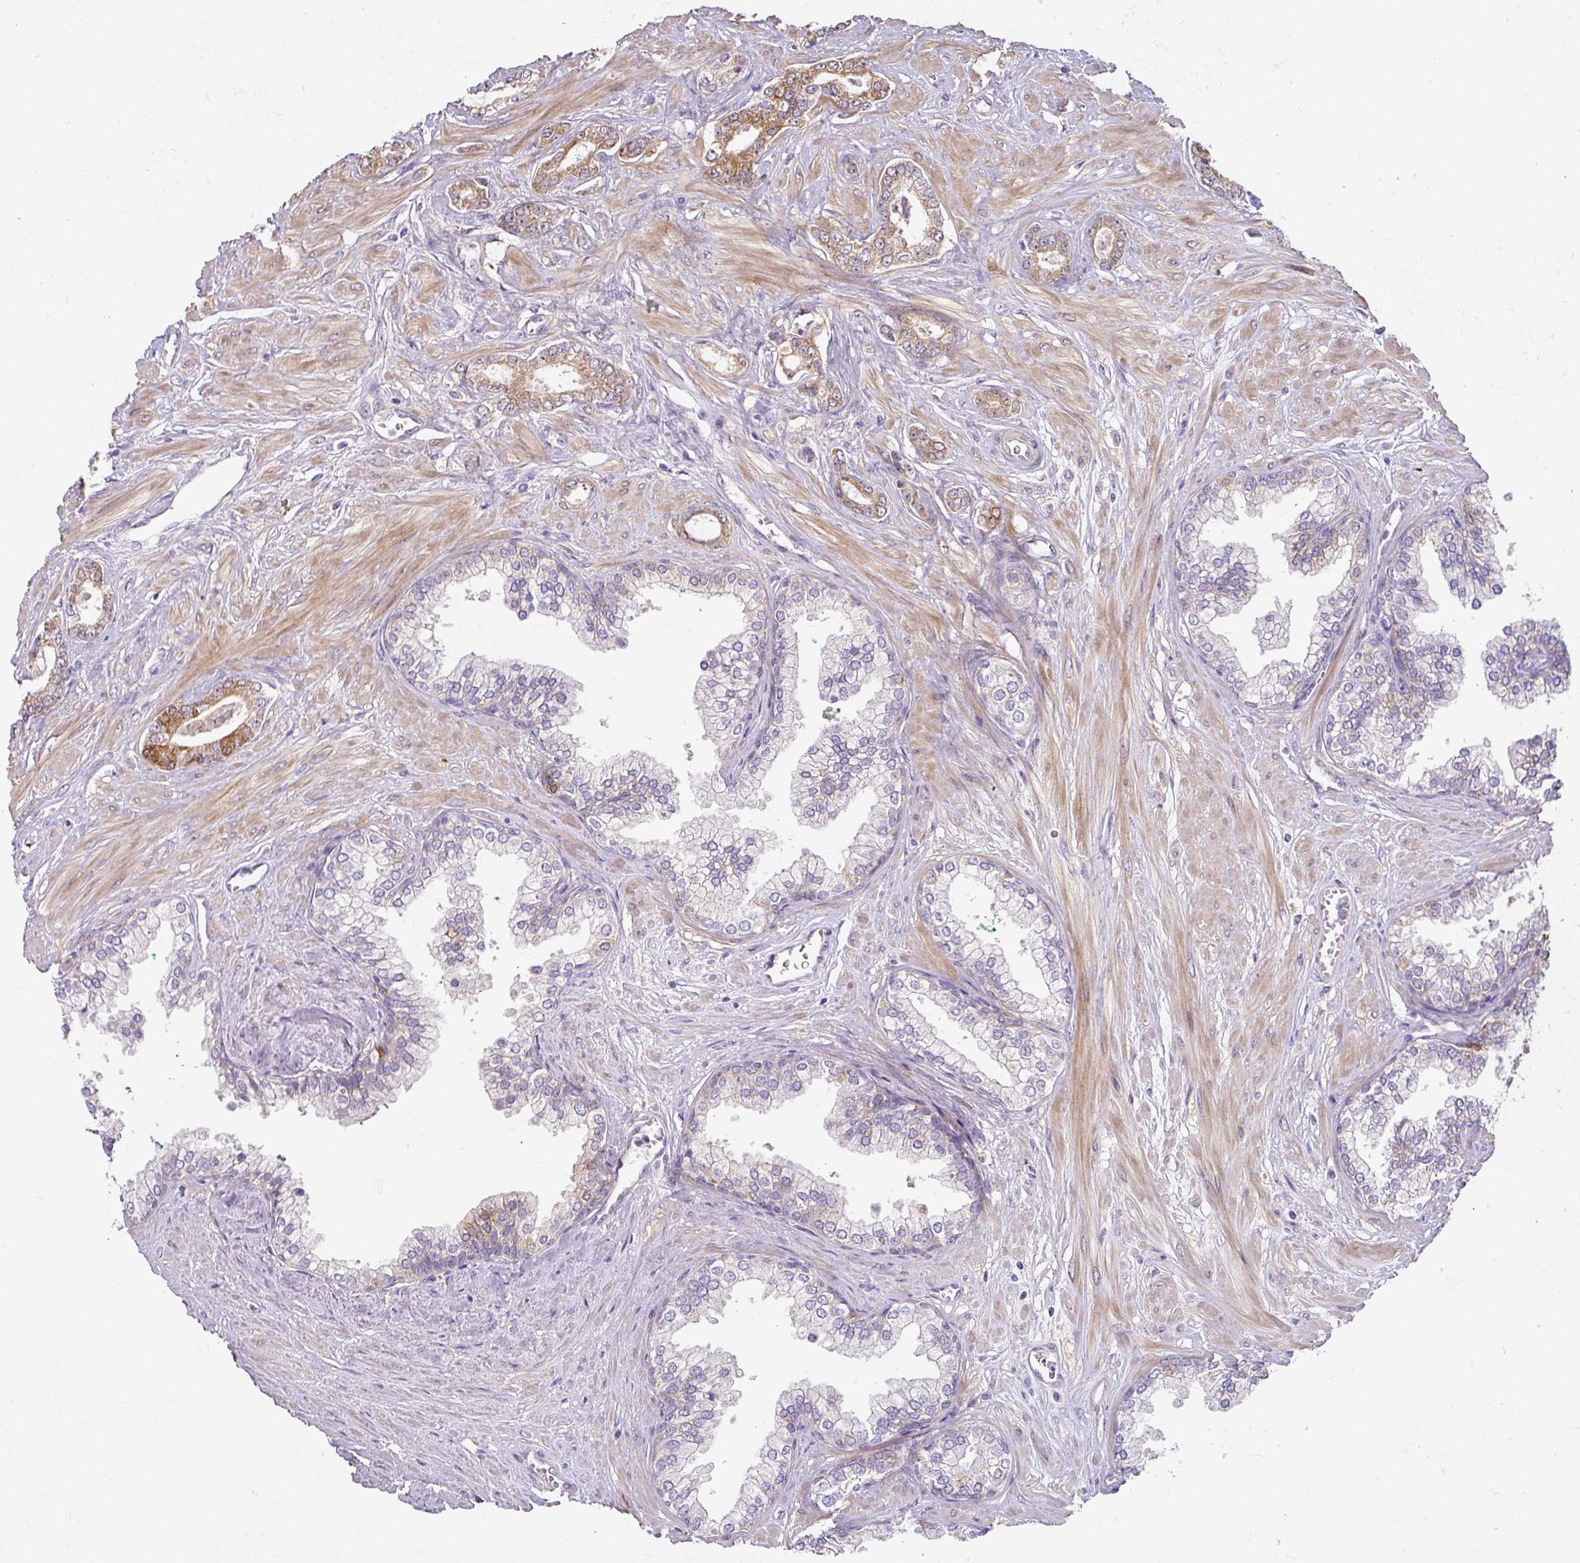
{"staining": {"intensity": "moderate", "quantity": "25%-75%", "location": "cytoplasmic/membranous"}, "tissue": "prostate cancer", "cell_type": "Tumor cells", "image_type": "cancer", "snomed": [{"axis": "morphology", "description": "Adenocarcinoma, Low grade"}, {"axis": "topography", "description": "Prostate"}], "caption": "Prostate cancer stained for a protein (brown) shows moderate cytoplasmic/membranous positive expression in about 25%-75% of tumor cells.", "gene": "STK35", "patient": {"sex": "male", "age": 60}}